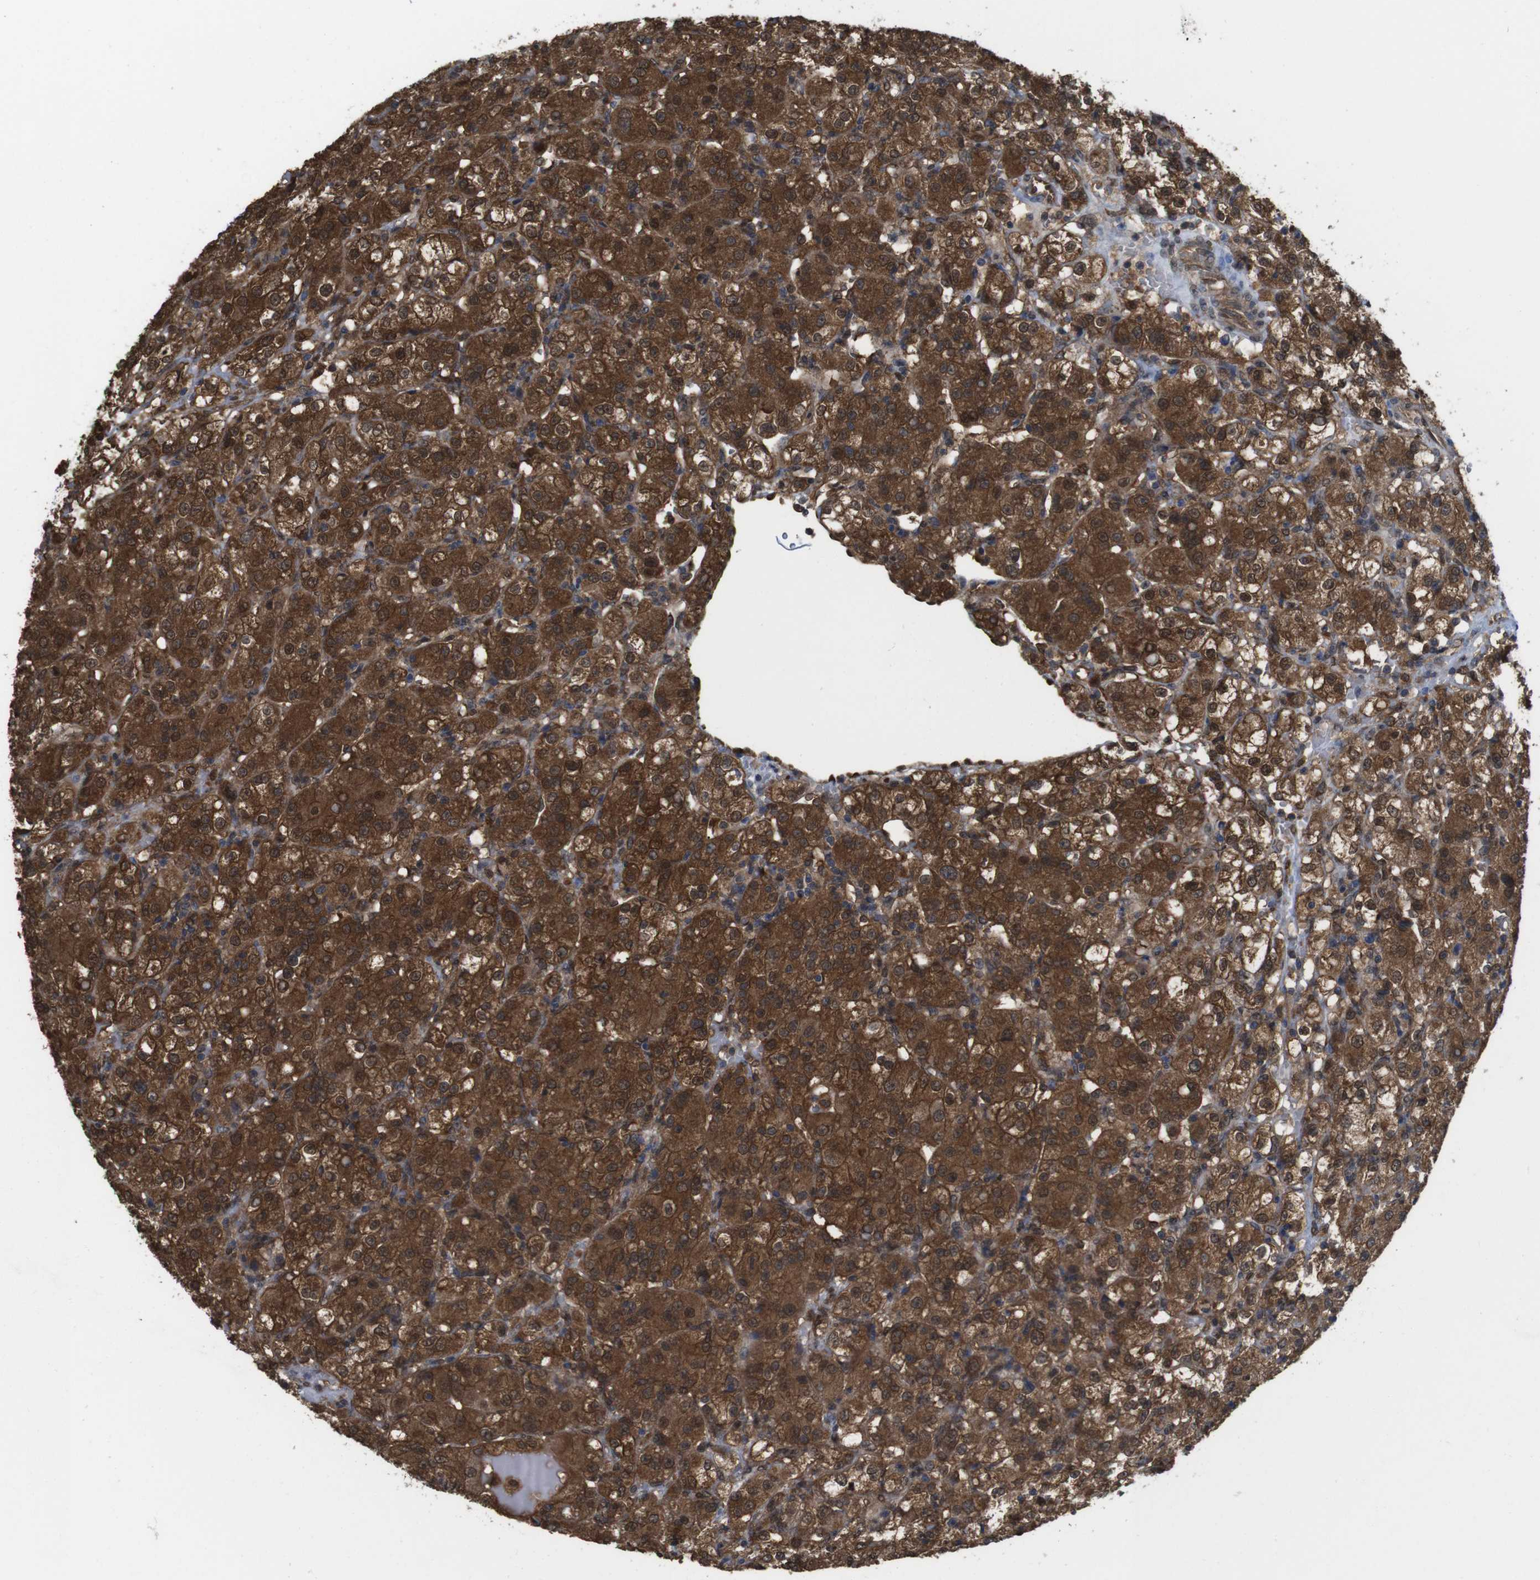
{"staining": {"intensity": "strong", "quantity": ">75%", "location": "cytoplasmic/membranous,nuclear"}, "tissue": "renal cancer", "cell_type": "Tumor cells", "image_type": "cancer", "snomed": [{"axis": "morphology", "description": "Normal tissue, NOS"}, {"axis": "morphology", "description": "Adenocarcinoma, NOS"}, {"axis": "topography", "description": "Kidney"}], "caption": "IHC of adenocarcinoma (renal) reveals high levels of strong cytoplasmic/membranous and nuclear positivity in about >75% of tumor cells.", "gene": "YWHAG", "patient": {"sex": "male", "age": 61}}